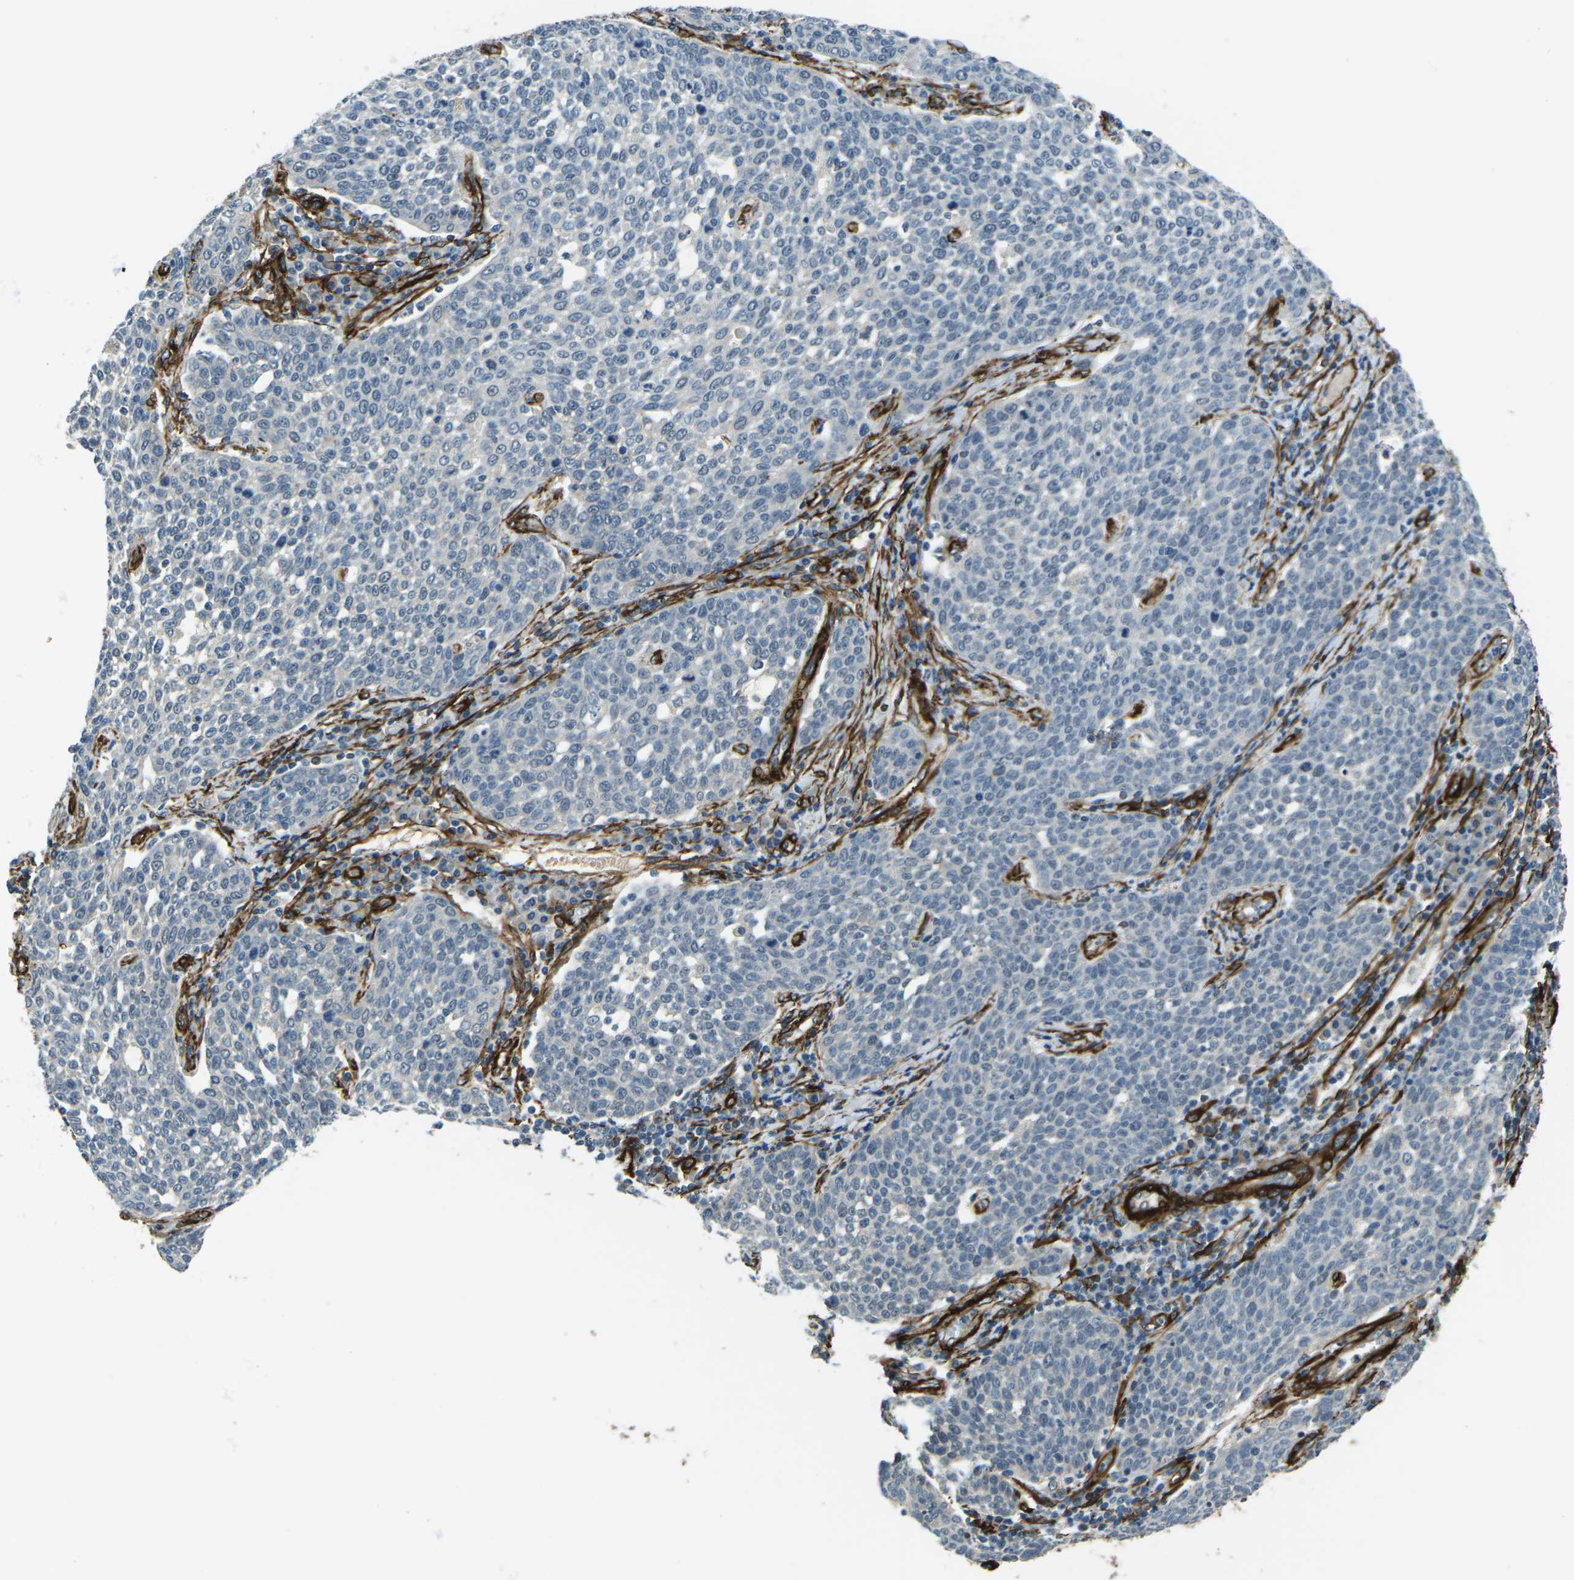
{"staining": {"intensity": "negative", "quantity": "none", "location": "none"}, "tissue": "cervical cancer", "cell_type": "Tumor cells", "image_type": "cancer", "snomed": [{"axis": "morphology", "description": "Squamous cell carcinoma, NOS"}, {"axis": "topography", "description": "Cervix"}], "caption": "High magnification brightfield microscopy of cervical cancer (squamous cell carcinoma) stained with DAB (3,3'-diaminobenzidine) (brown) and counterstained with hematoxylin (blue): tumor cells show no significant expression. The staining was performed using DAB to visualize the protein expression in brown, while the nuclei were stained in blue with hematoxylin (Magnification: 20x).", "gene": "GRAMD1C", "patient": {"sex": "female", "age": 34}}